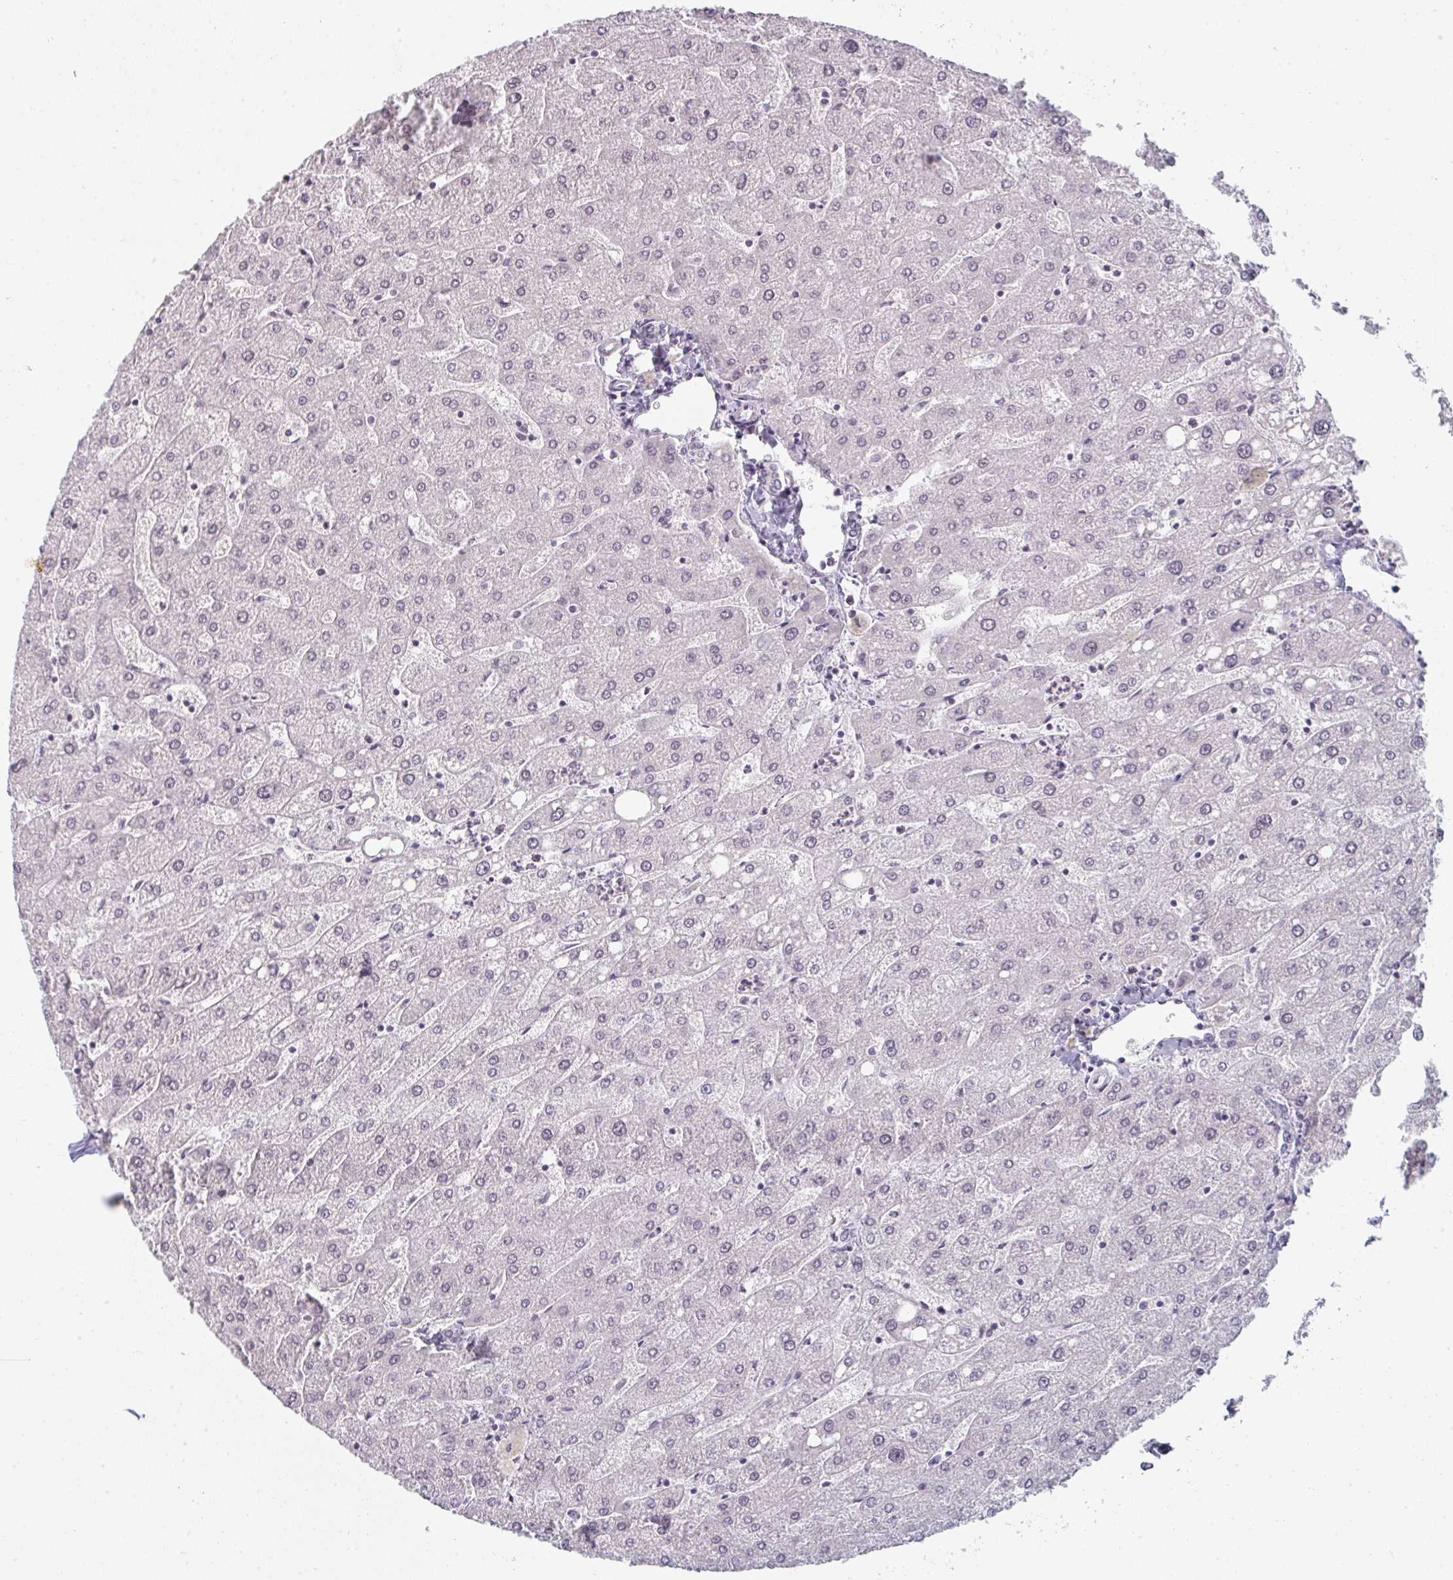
{"staining": {"intensity": "negative", "quantity": "none", "location": "none"}, "tissue": "liver", "cell_type": "Cholangiocytes", "image_type": "normal", "snomed": [{"axis": "morphology", "description": "Normal tissue, NOS"}, {"axis": "topography", "description": "Liver"}], "caption": "Immunohistochemistry image of unremarkable human liver stained for a protein (brown), which shows no positivity in cholangiocytes.", "gene": "RBBP6", "patient": {"sex": "male", "age": 67}}